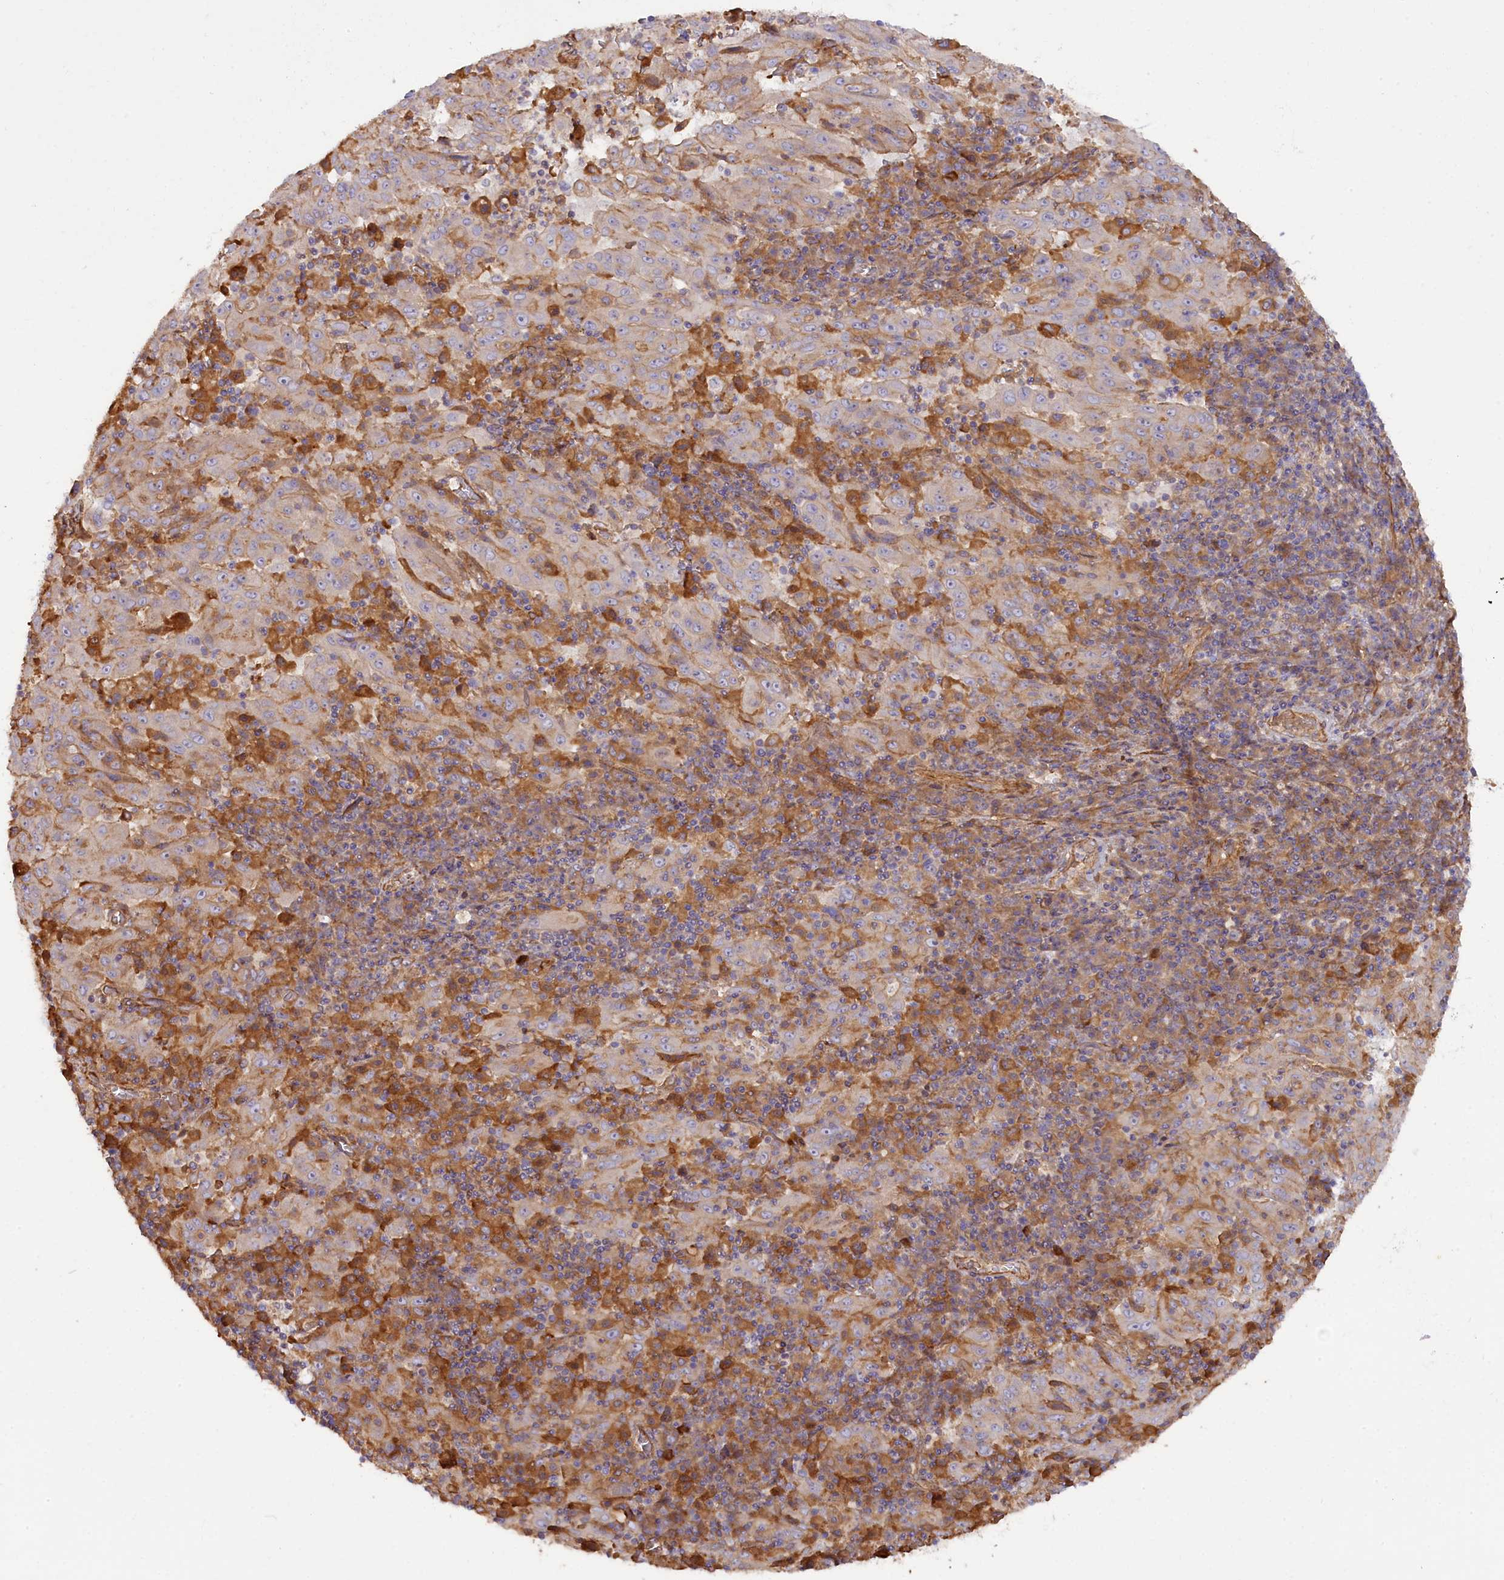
{"staining": {"intensity": "negative", "quantity": "none", "location": "none"}, "tissue": "pancreatic cancer", "cell_type": "Tumor cells", "image_type": "cancer", "snomed": [{"axis": "morphology", "description": "Adenocarcinoma, NOS"}, {"axis": "topography", "description": "Pancreas"}], "caption": "This is an immunohistochemistry histopathology image of human pancreatic cancer. There is no expression in tumor cells.", "gene": "FUZ", "patient": {"sex": "male", "age": 63}}